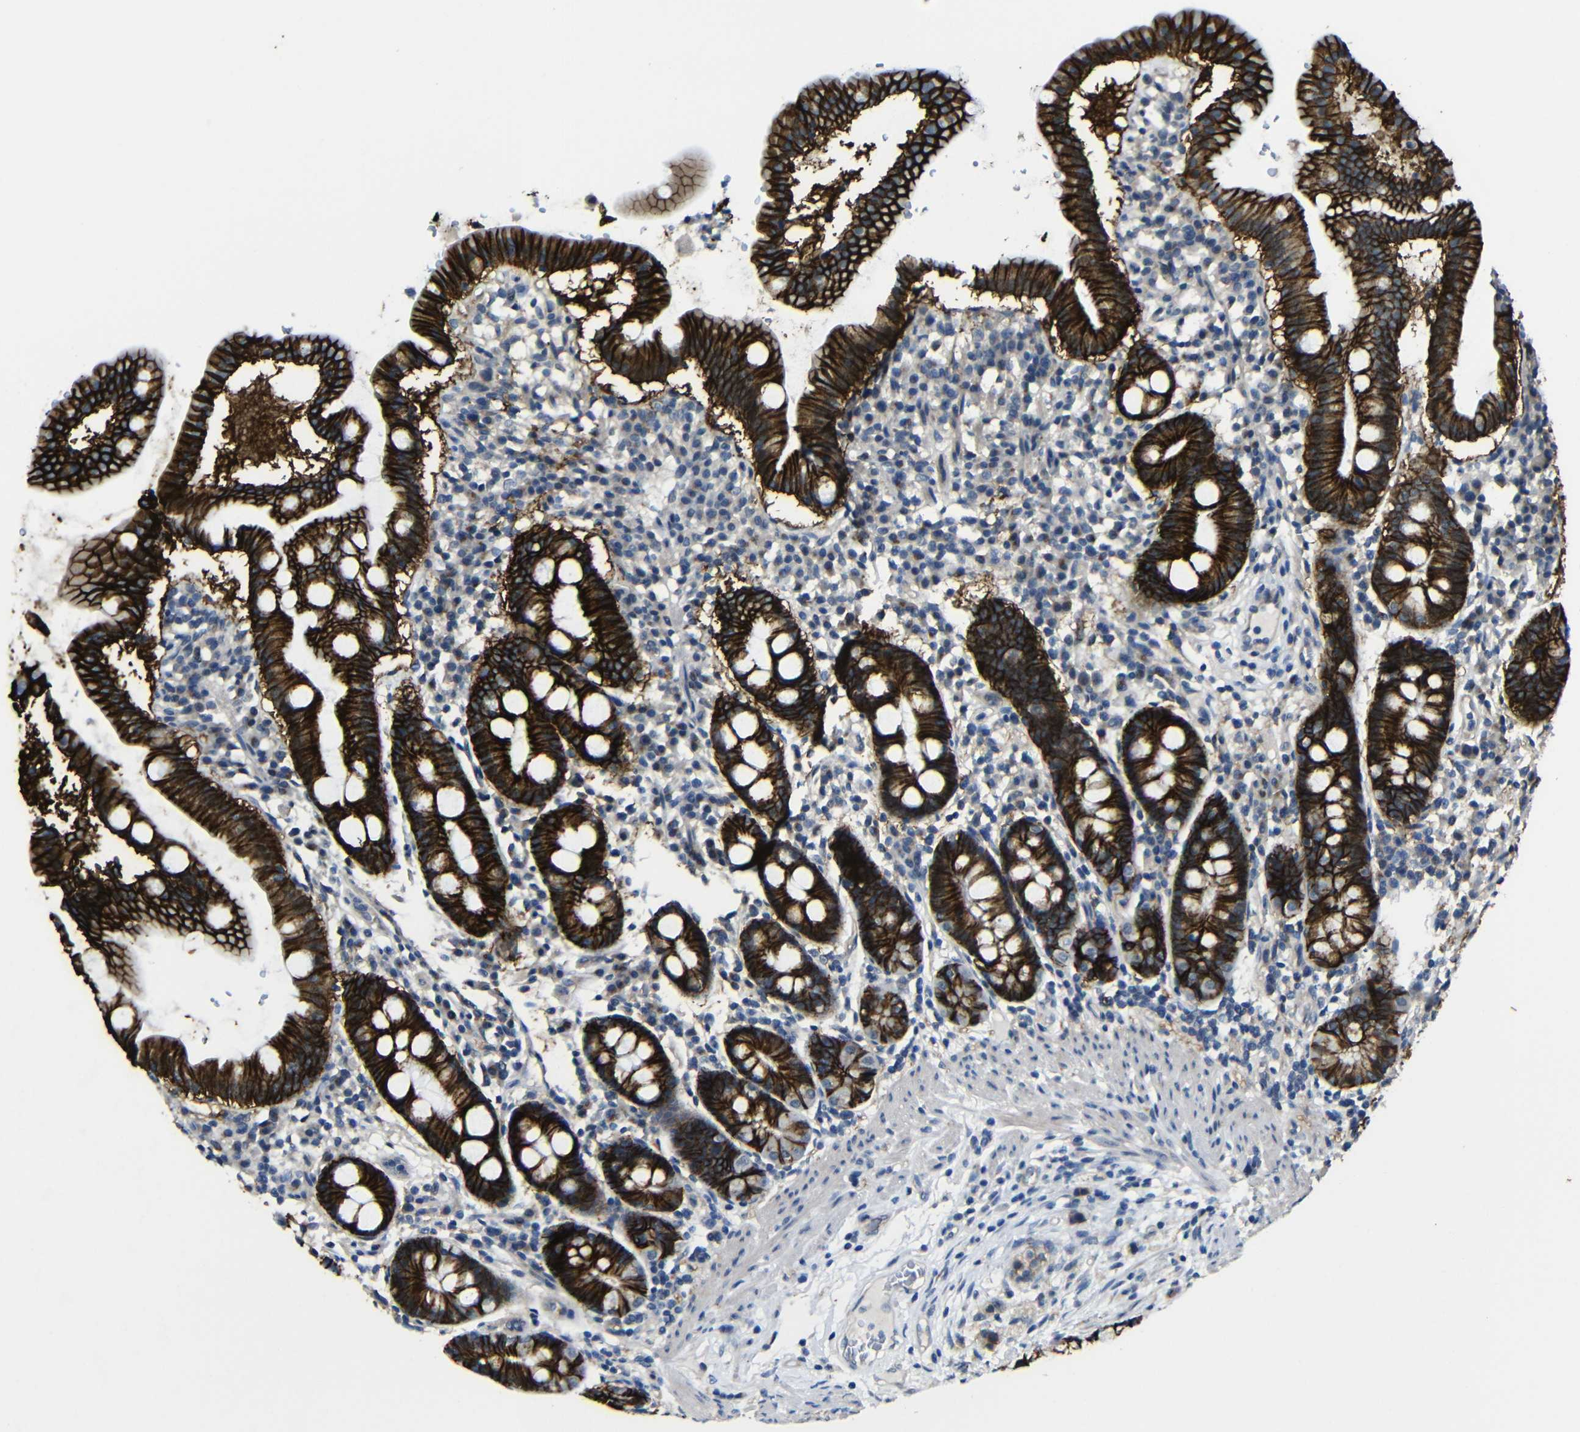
{"staining": {"intensity": "strong", "quantity": ">75%", "location": "cytoplasmic/membranous"}, "tissue": "duodenum", "cell_type": "Glandular cells", "image_type": "normal", "snomed": [{"axis": "morphology", "description": "Normal tissue, NOS"}, {"axis": "topography", "description": "Duodenum"}], "caption": "Protein staining by IHC reveals strong cytoplasmic/membranous staining in about >75% of glandular cells in normal duodenum.", "gene": "ZNF90", "patient": {"sex": "male", "age": 50}}